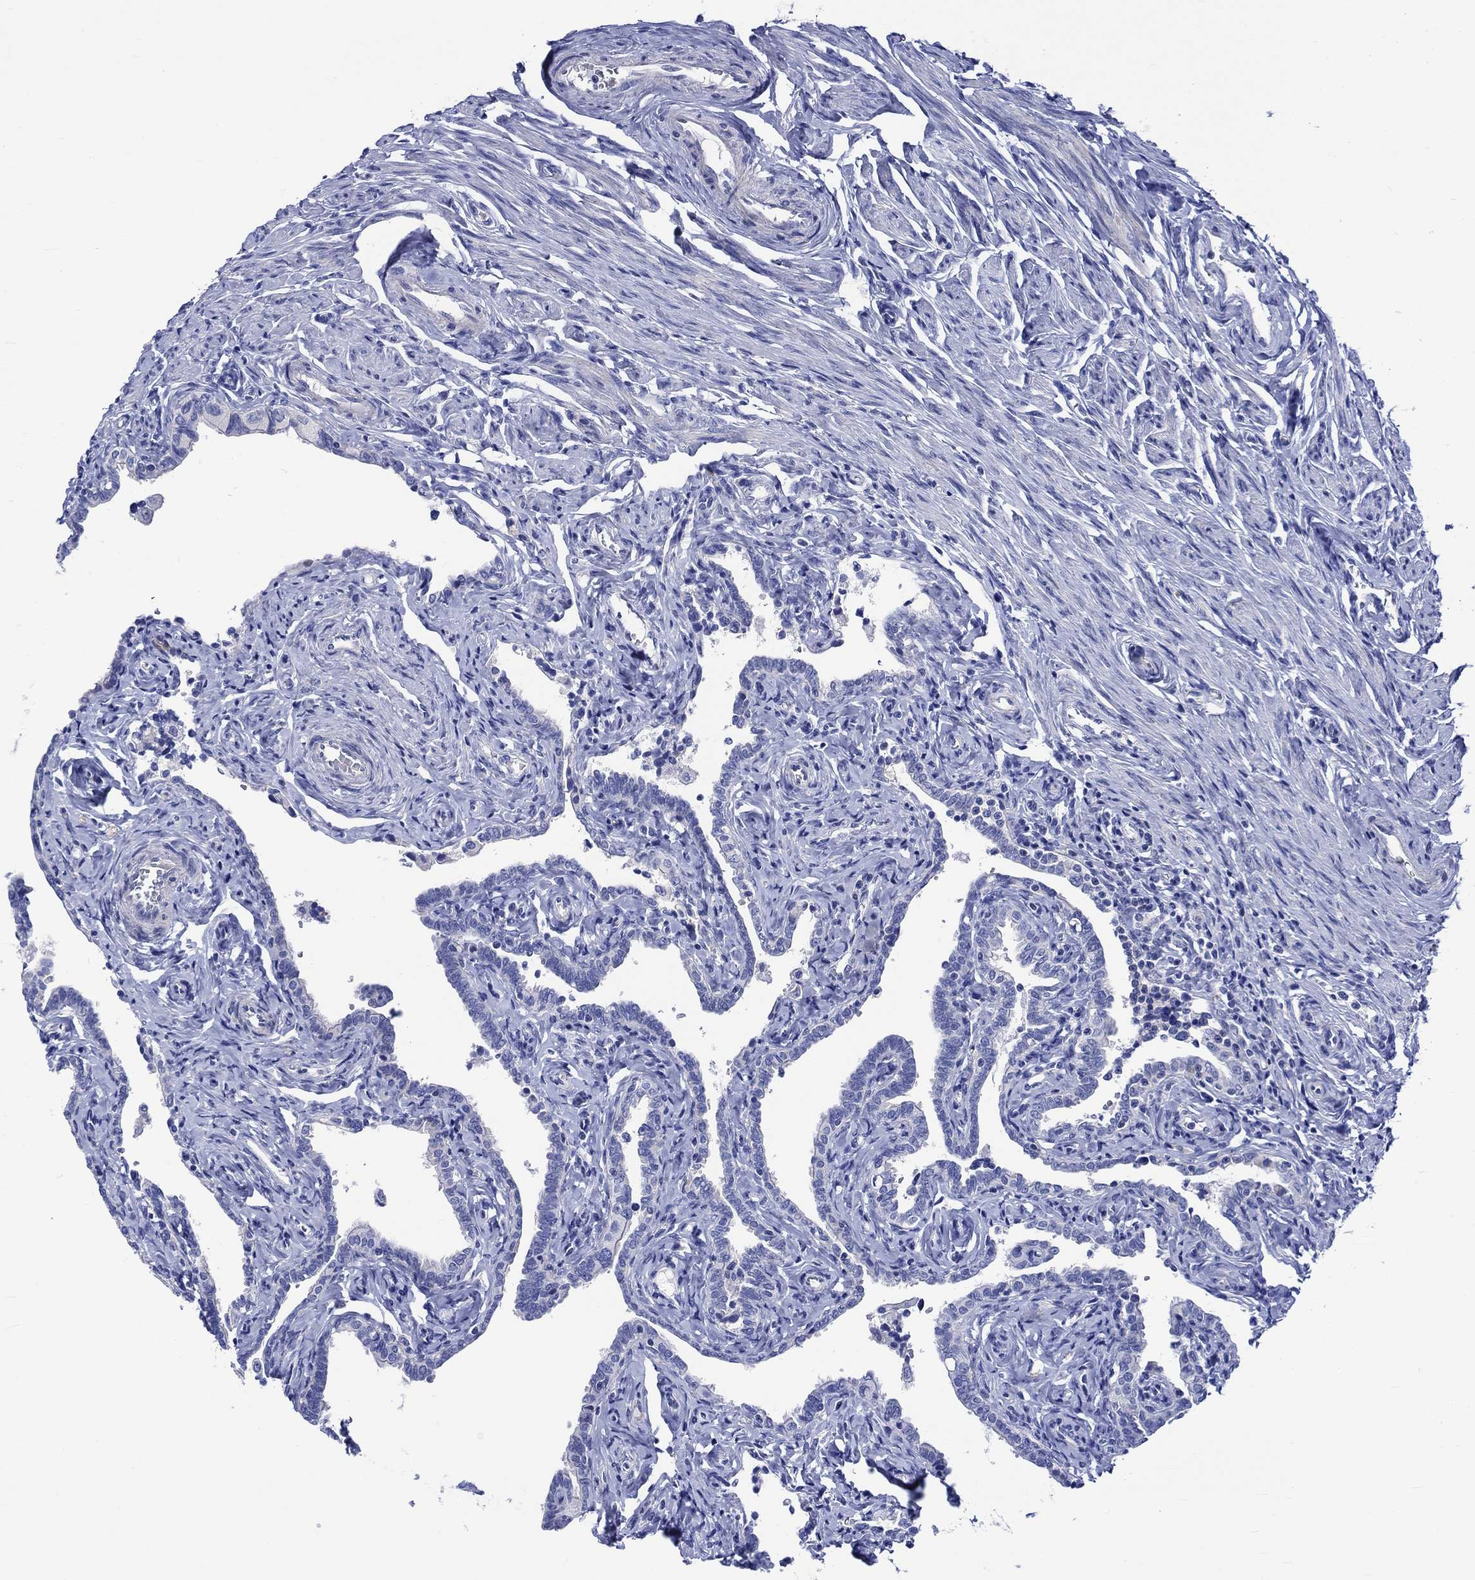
{"staining": {"intensity": "negative", "quantity": "none", "location": "none"}, "tissue": "fallopian tube", "cell_type": "Glandular cells", "image_type": "normal", "snomed": [{"axis": "morphology", "description": "Normal tissue, NOS"}, {"axis": "topography", "description": "Fallopian tube"}, {"axis": "topography", "description": "Ovary"}], "caption": "Photomicrograph shows no significant protein expression in glandular cells of unremarkable fallopian tube.", "gene": "NRIP3", "patient": {"sex": "female", "age": 54}}